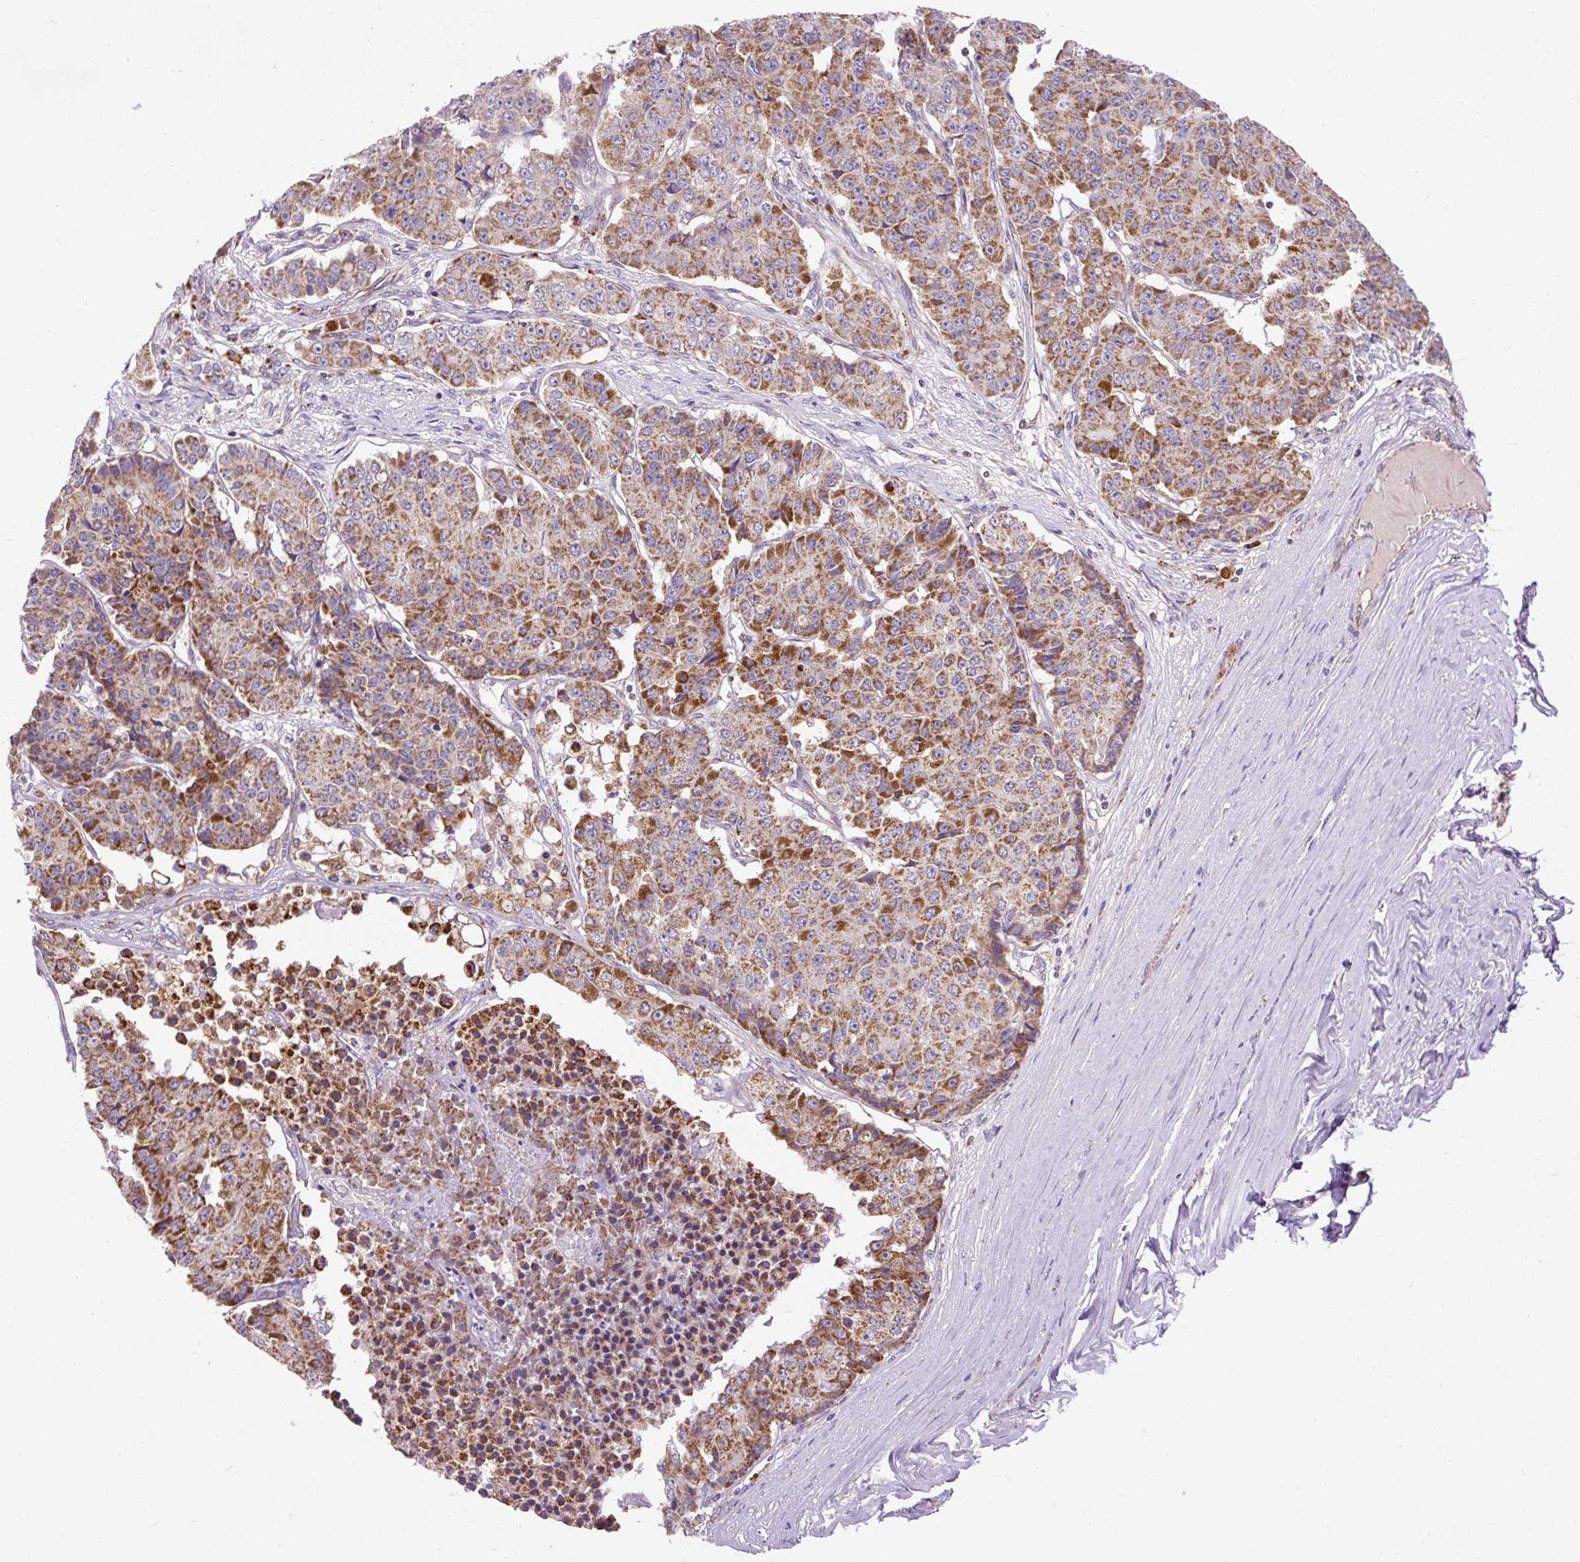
{"staining": {"intensity": "moderate", "quantity": ">75%", "location": "cytoplasmic/membranous"}, "tissue": "pancreatic cancer", "cell_type": "Tumor cells", "image_type": "cancer", "snomed": [{"axis": "morphology", "description": "Adenocarcinoma, NOS"}, {"axis": "topography", "description": "Pancreas"}], "caption": "The micrograph demonstrates immunohistochemical staining of pancreatic adenocarcinoma. There is moderate cytoplasmic/membranous expression is present in about >75% of tumor cells.", "gene": "TOMM40", "patient": {"sex": "male", "age": 50}}